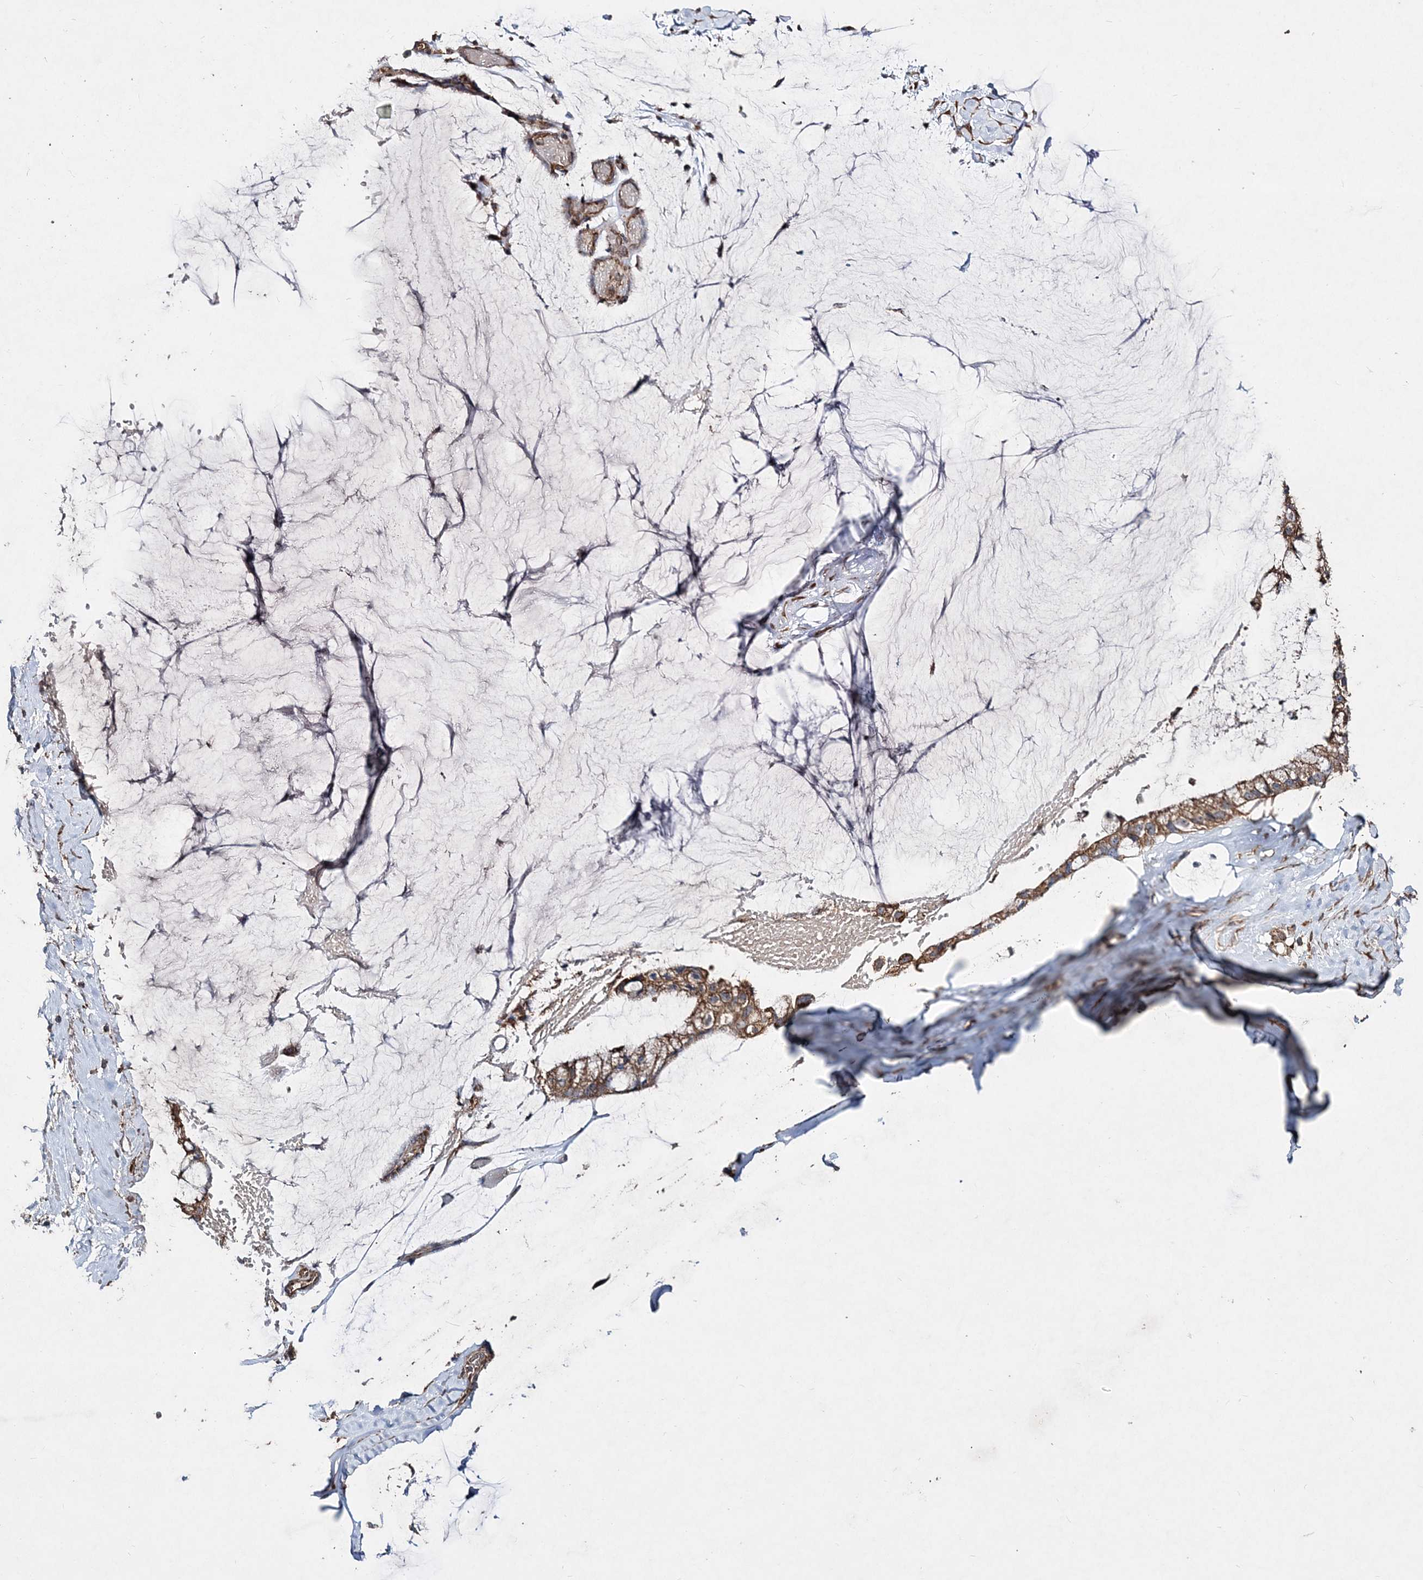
{"staining": {"intensity": "moderate", "quantity": ">75%", "location": "cytoplasmic/membranous"}, "tissue": "ovarian cancer", "cell_type": "Tumor cells", "image_type": "cancer", "snomed": [{"axis": "morphology", "description": "Cystadenocarcinoma, mucinous, NOS"}, {"axis": "topography", "description": "Ovary"}], "caption": "About >75% of tumor cells in human ovarian mucinous cystadenocarcinoma show moderate cytoplasmic/membranous protein positivity as visualized by brown immunohistochemical staining.", "gene": "POC5", "patient": {"sex": "female", "age": 39}}